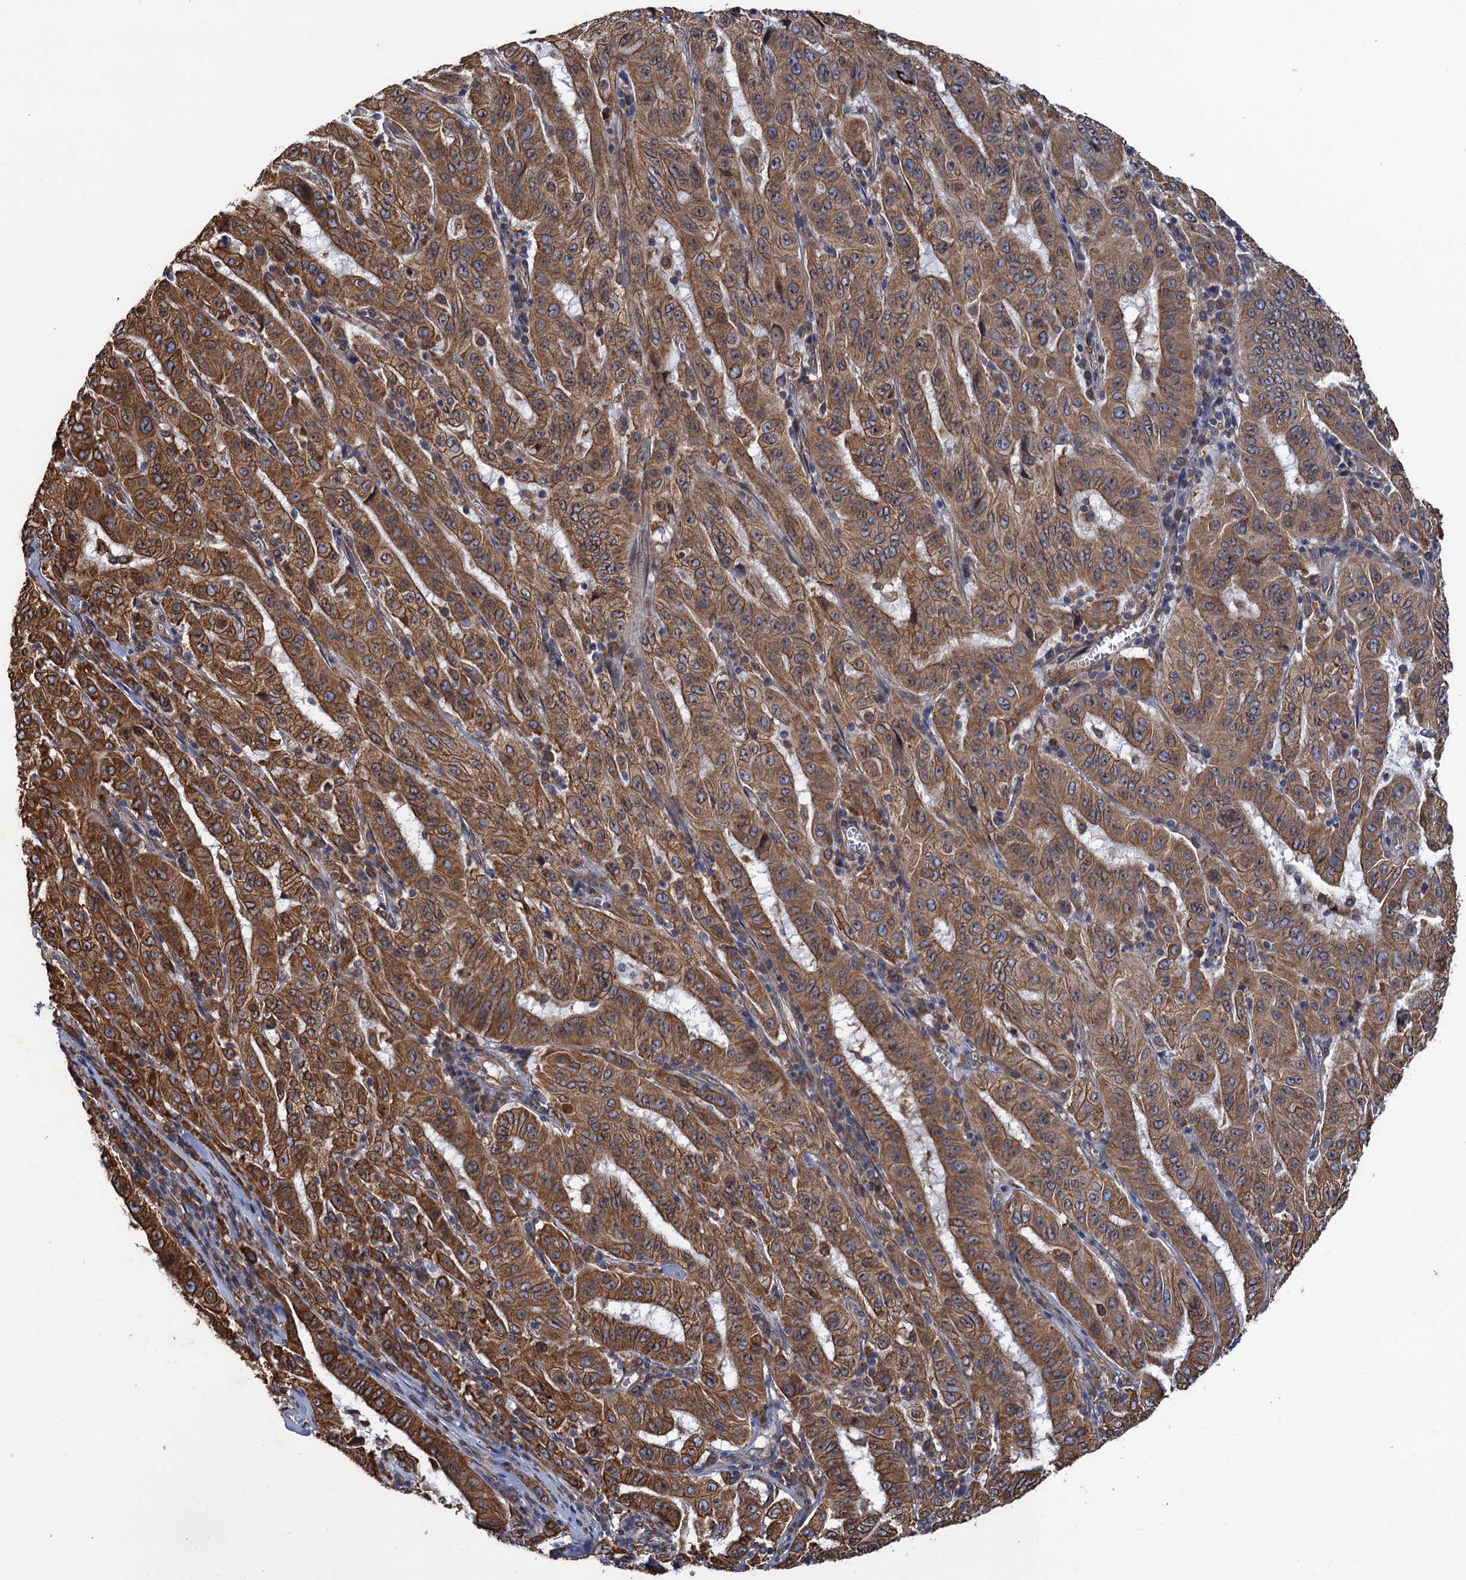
{"staining": {"intensity": "moderate", "quantity": ">75%", "location": "cytoplasmic/membranous"}, "tissue": "pancreatic cancer", "cell_type": "Tumor cells", "image_type": "cancer", "snomed": [{"axis": "morphology", "description": "Adenocarcinoma, NOS"}, {"axis": "topography", "description": "Pancreas"}], "caption": "This photomicrograph demonstrates immunohistochemistry staining of pancreatic cancer (adenocarcinoma), with medium moderate cytoplasmic/membranous expression in about >75% of tumor cells.", "gene": "ARMC5", "patient": {"sex": "male", "age": 63}}